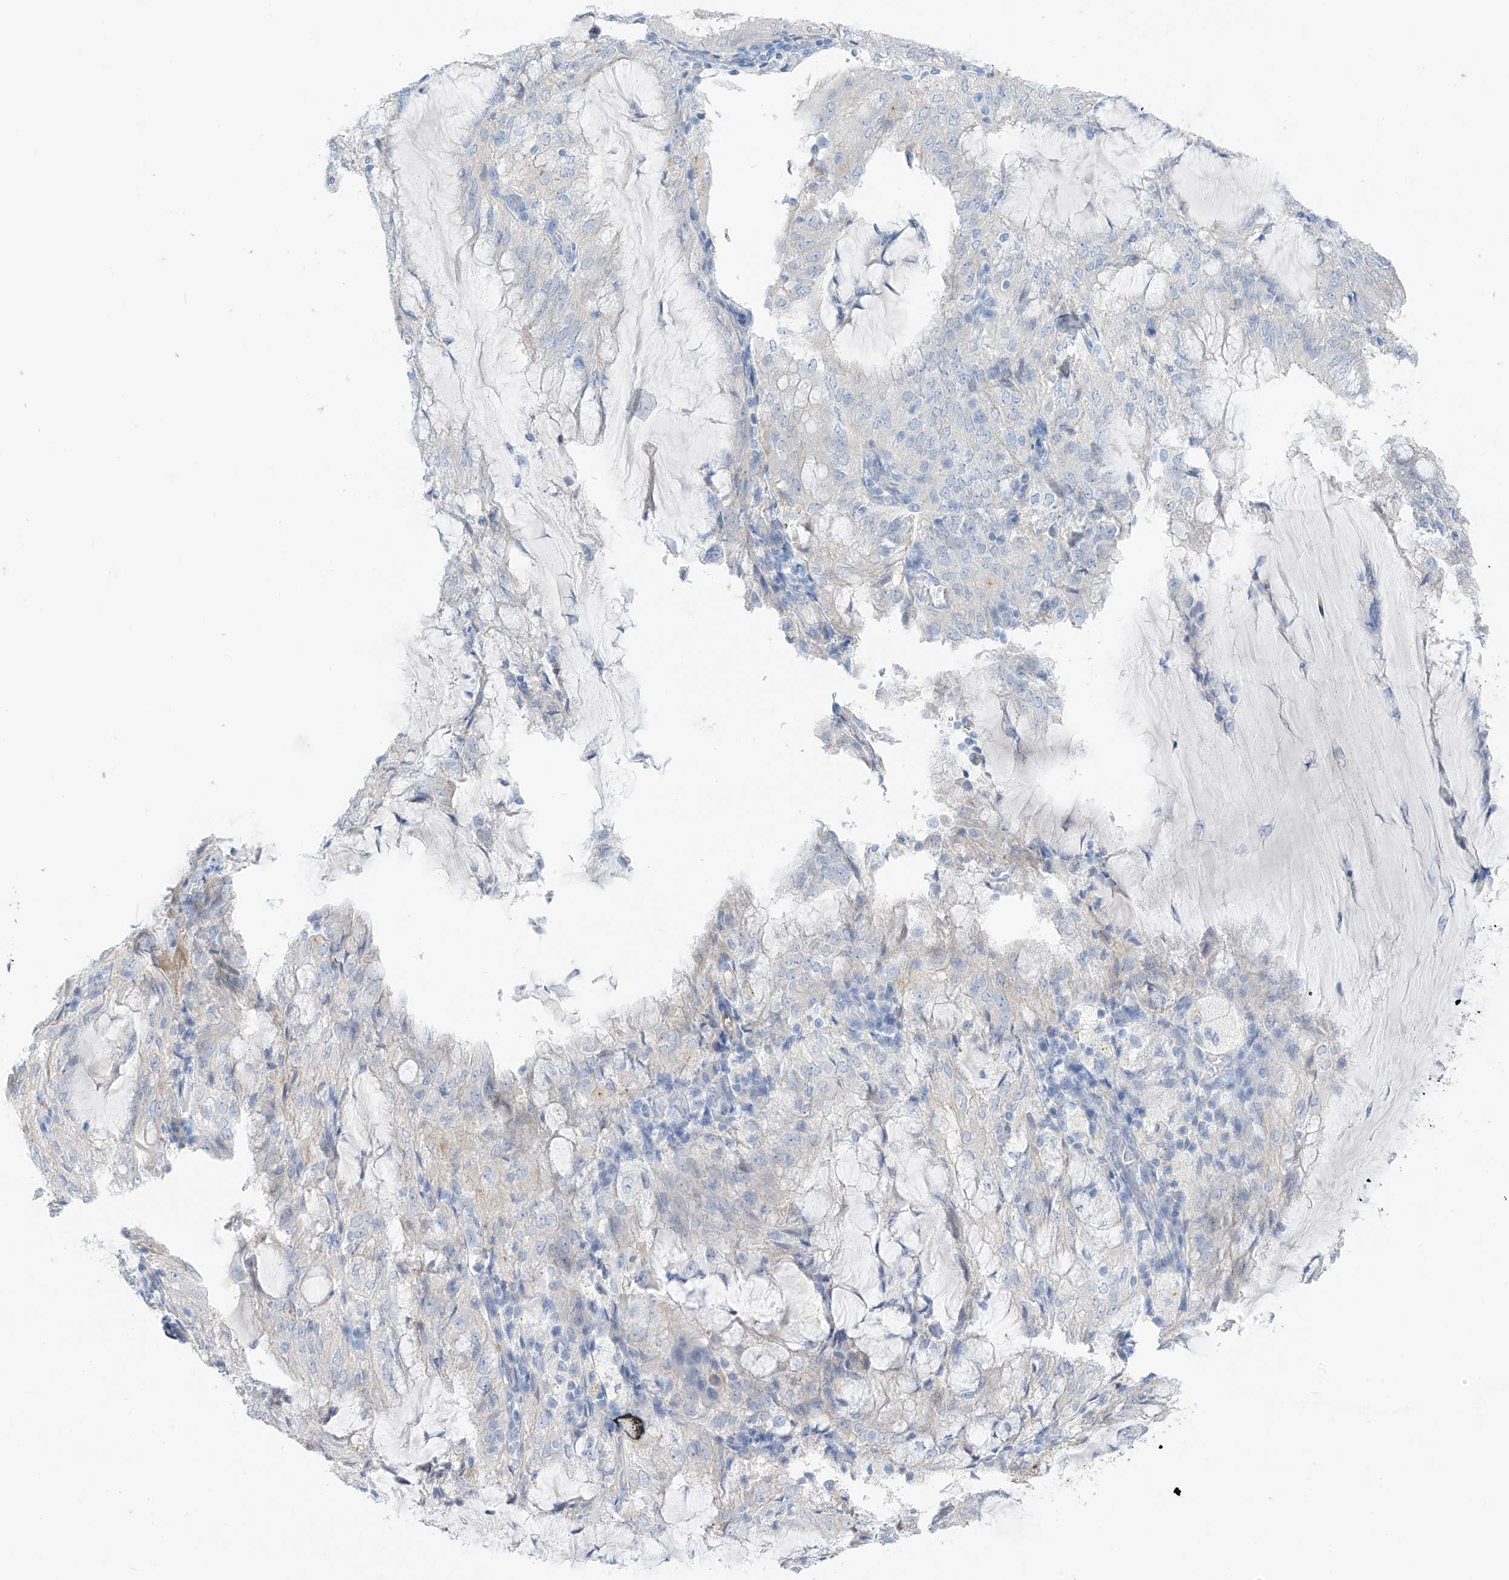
{"staining": {"intensity": "negative", "quantity": "none", "location": "none"}, "tissue": "endometrial cancer", "cell_type": "Tumor cells", "image_type": "cancer", "snomed": [{"axis": "morphology", "description": "Adenocarcinoma, NOS"}, {"axis": "topography", "description": "Endometrium"}], "caption": "Immunohistochemical staining of adenocarcinoma (endometrial) shows no significant expression in tumor cells.", "gene": "ITGA9", "patient": {"sex": "female", "age": 81}}